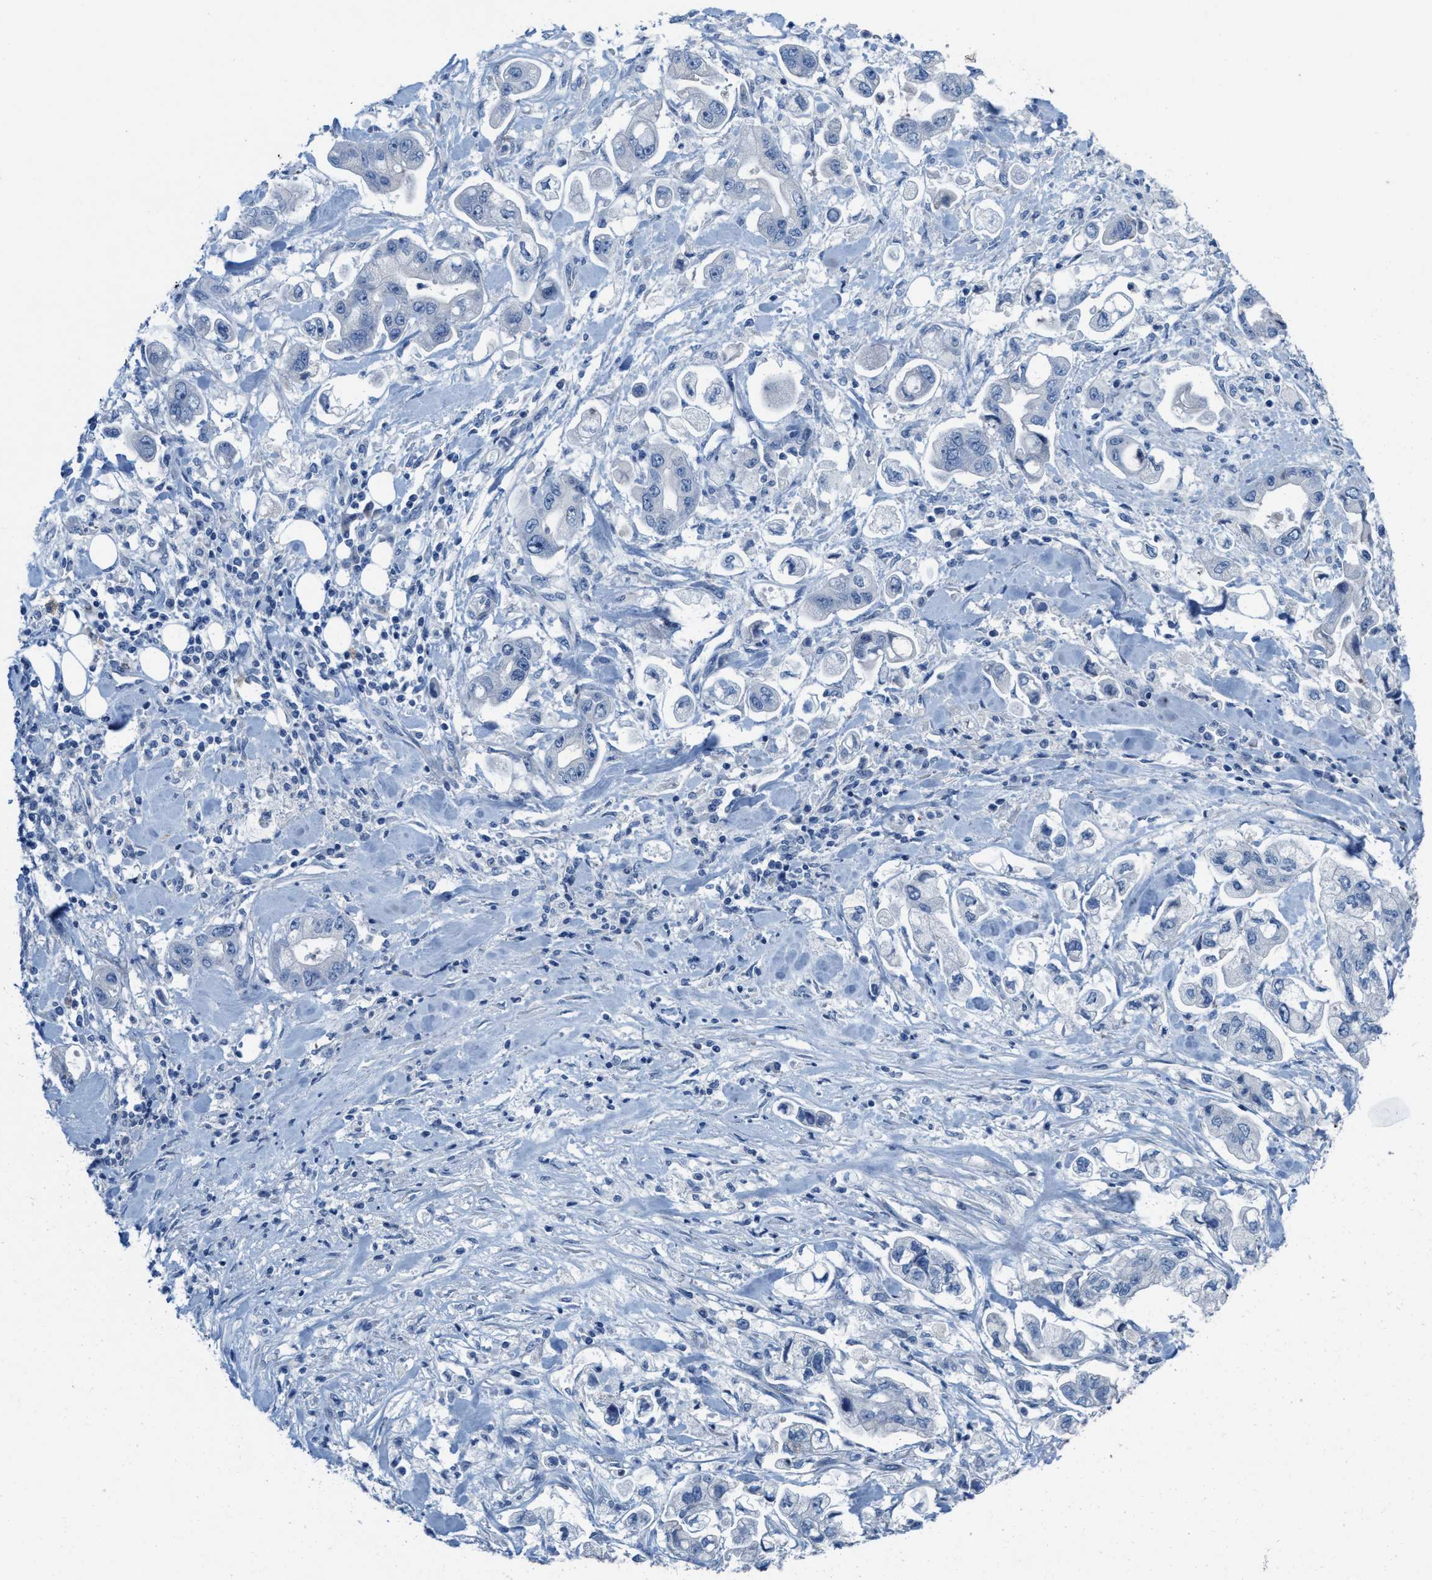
{"staining": {"intensity": "negative", "quantity": "none", "location": "none"}, "tissue": "stomach cancer", "cell_type": "Tumor cells", "image_type": "cancer", "snomed": [{"axis": "morphology", "description": "Normal tissue, NOS"}, {"axis": "morphology", "description": "Adenocarcinoma, NOS"}, {"axis": "topography", "description": "Stomach"}], "caption": "High power microscopy micrograph of an IHC photomicrograph of stomach cancer (adenocarcinoma), revealing no significant staining in tumor cells.", "gene": "CPA2", "patient": {"sex": "male", "age": 62}}